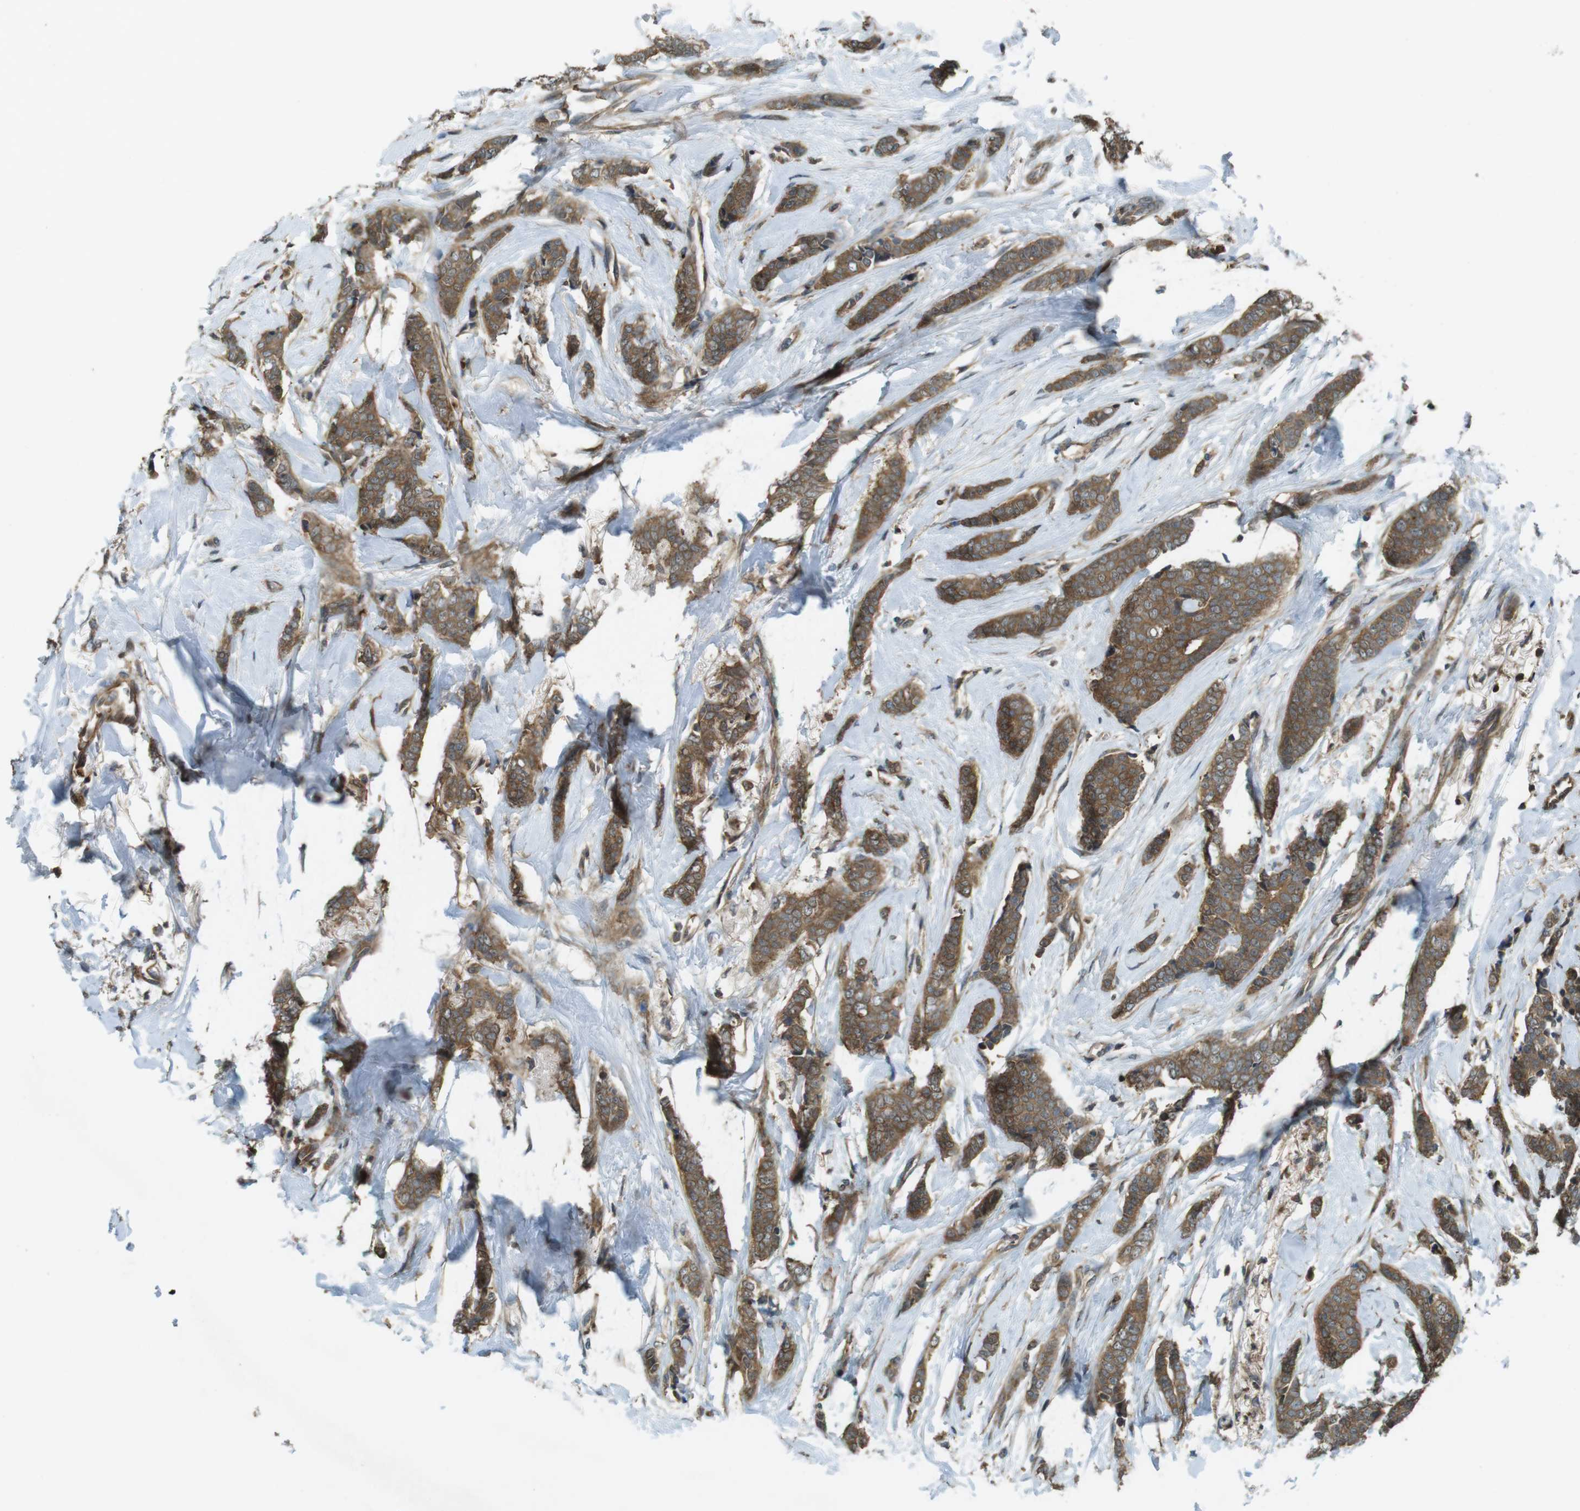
{"staining": {"intensity": "strong", "quantity": ">75%", "location": "cytoplasmic/membranous"}, "tissue": "breast cancer", "cell_type": "Tumor cells", "image_type": "cancer", "snomed": [{"axis": "morphology", "description": "Lobular carcinoma"}, {"axis": "topography", "description": "Skin"}, {"axis": "topography", "description": "Breast"}], "caption": "Approximately >75% of tumor cells in breast cancer (lobular carcinoma) display strong cytoplasmic/membranous protein staining as visualized by brown immunohistochemical staining.", "gene": "LRRC3B", "patient": {"sex": "female", "age": 46}}